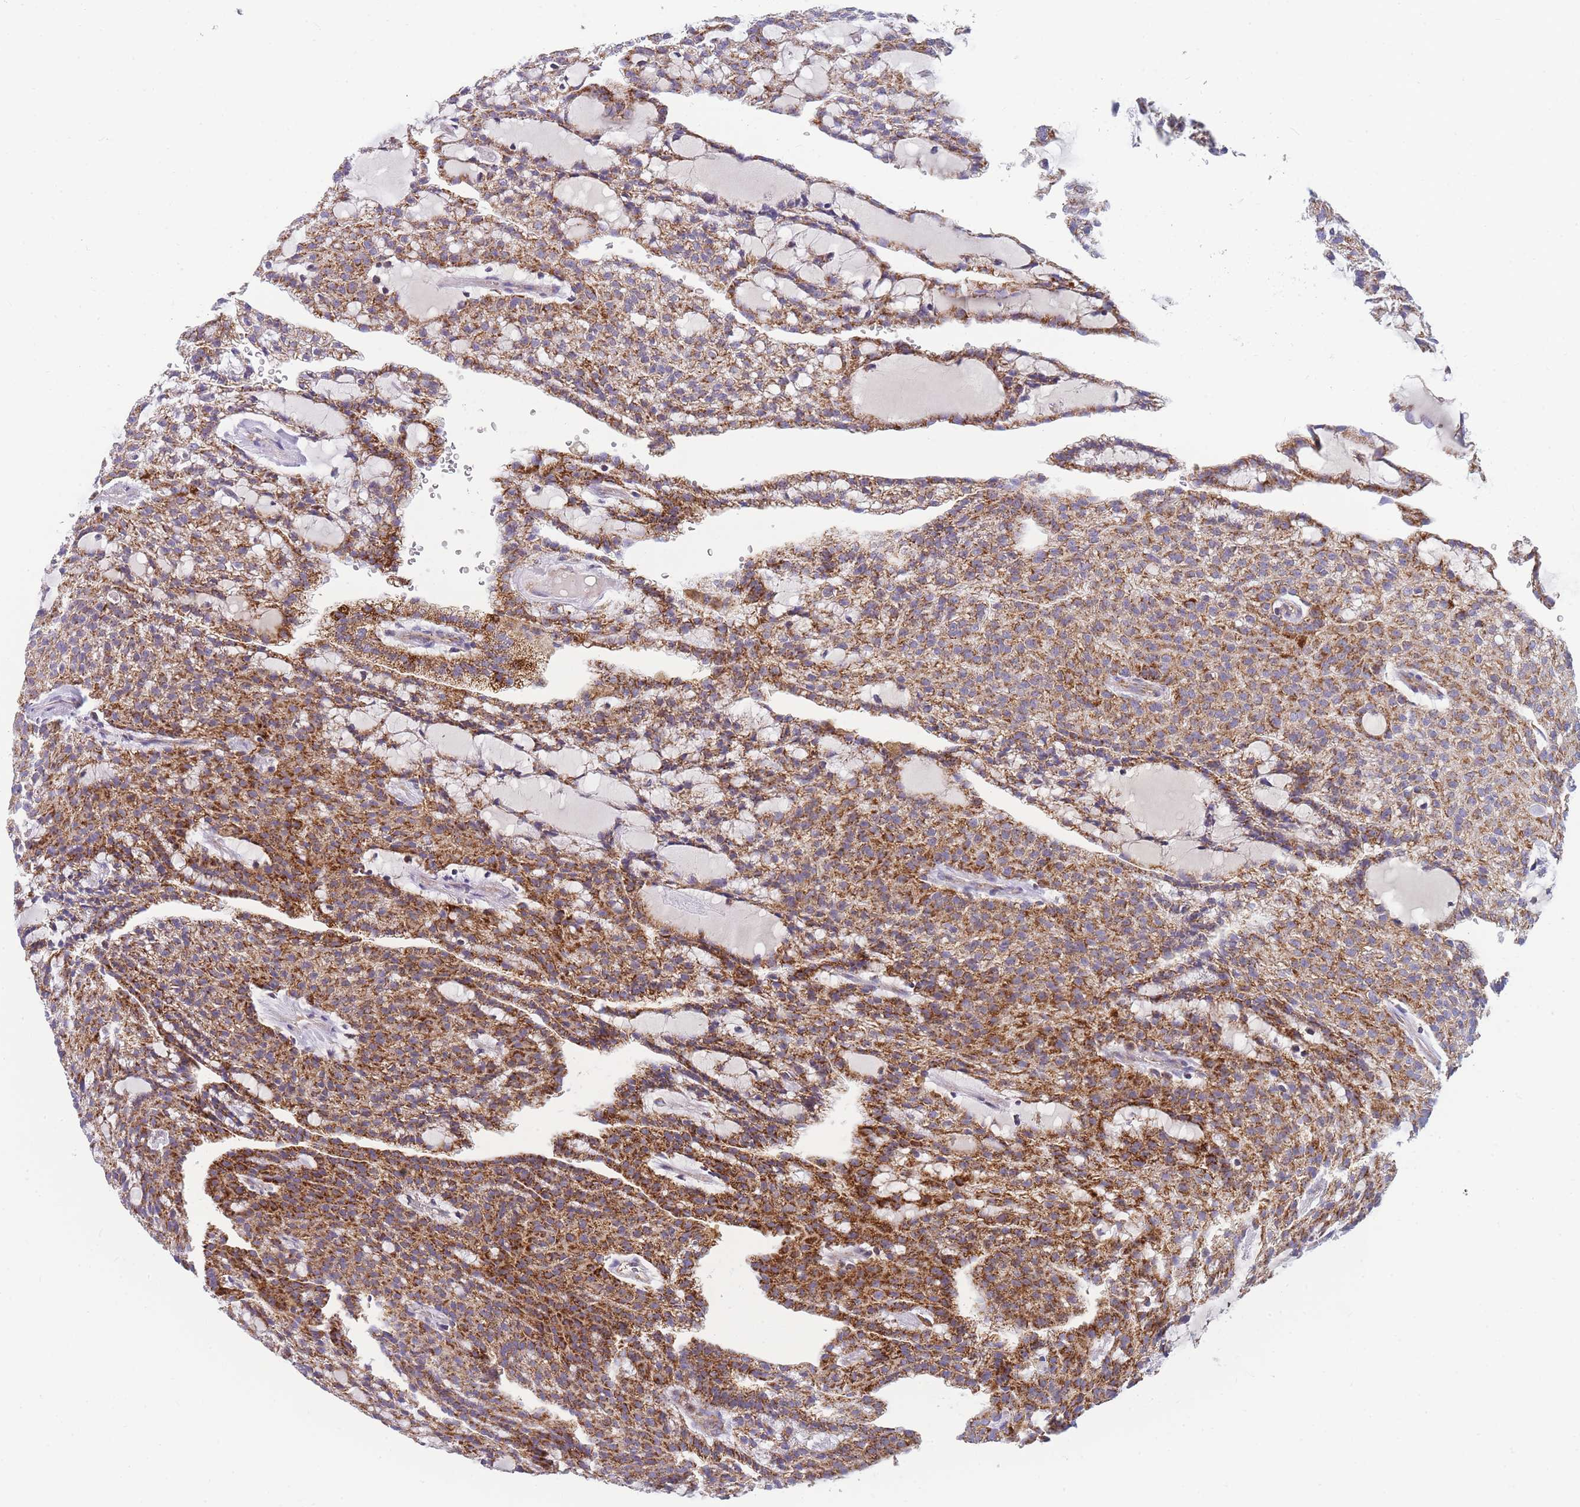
{"staining": {"intensity": "strong", "quantity": ">75%", "location": "cytoplasmic/membranous"}, "tissue": "renal cancer", "cell_type": "Tumor cells", "image_type": "cancer", "snomed": [{"axis": "morphology", "description": "Adenocarcinoma, NOS"}, {"axis": "topography", "description": "Kidney"}], "caption": "A brown stain shows strong cytoplasmic/membranous positivity of a protein in human renal cancer (adenocarcinoma) tumor cells. (DAB IHC, brown staining for protein, blue staining for nuclei).", "gene": "MRPS11", "patient": {"sex": "male", "age": 63}}